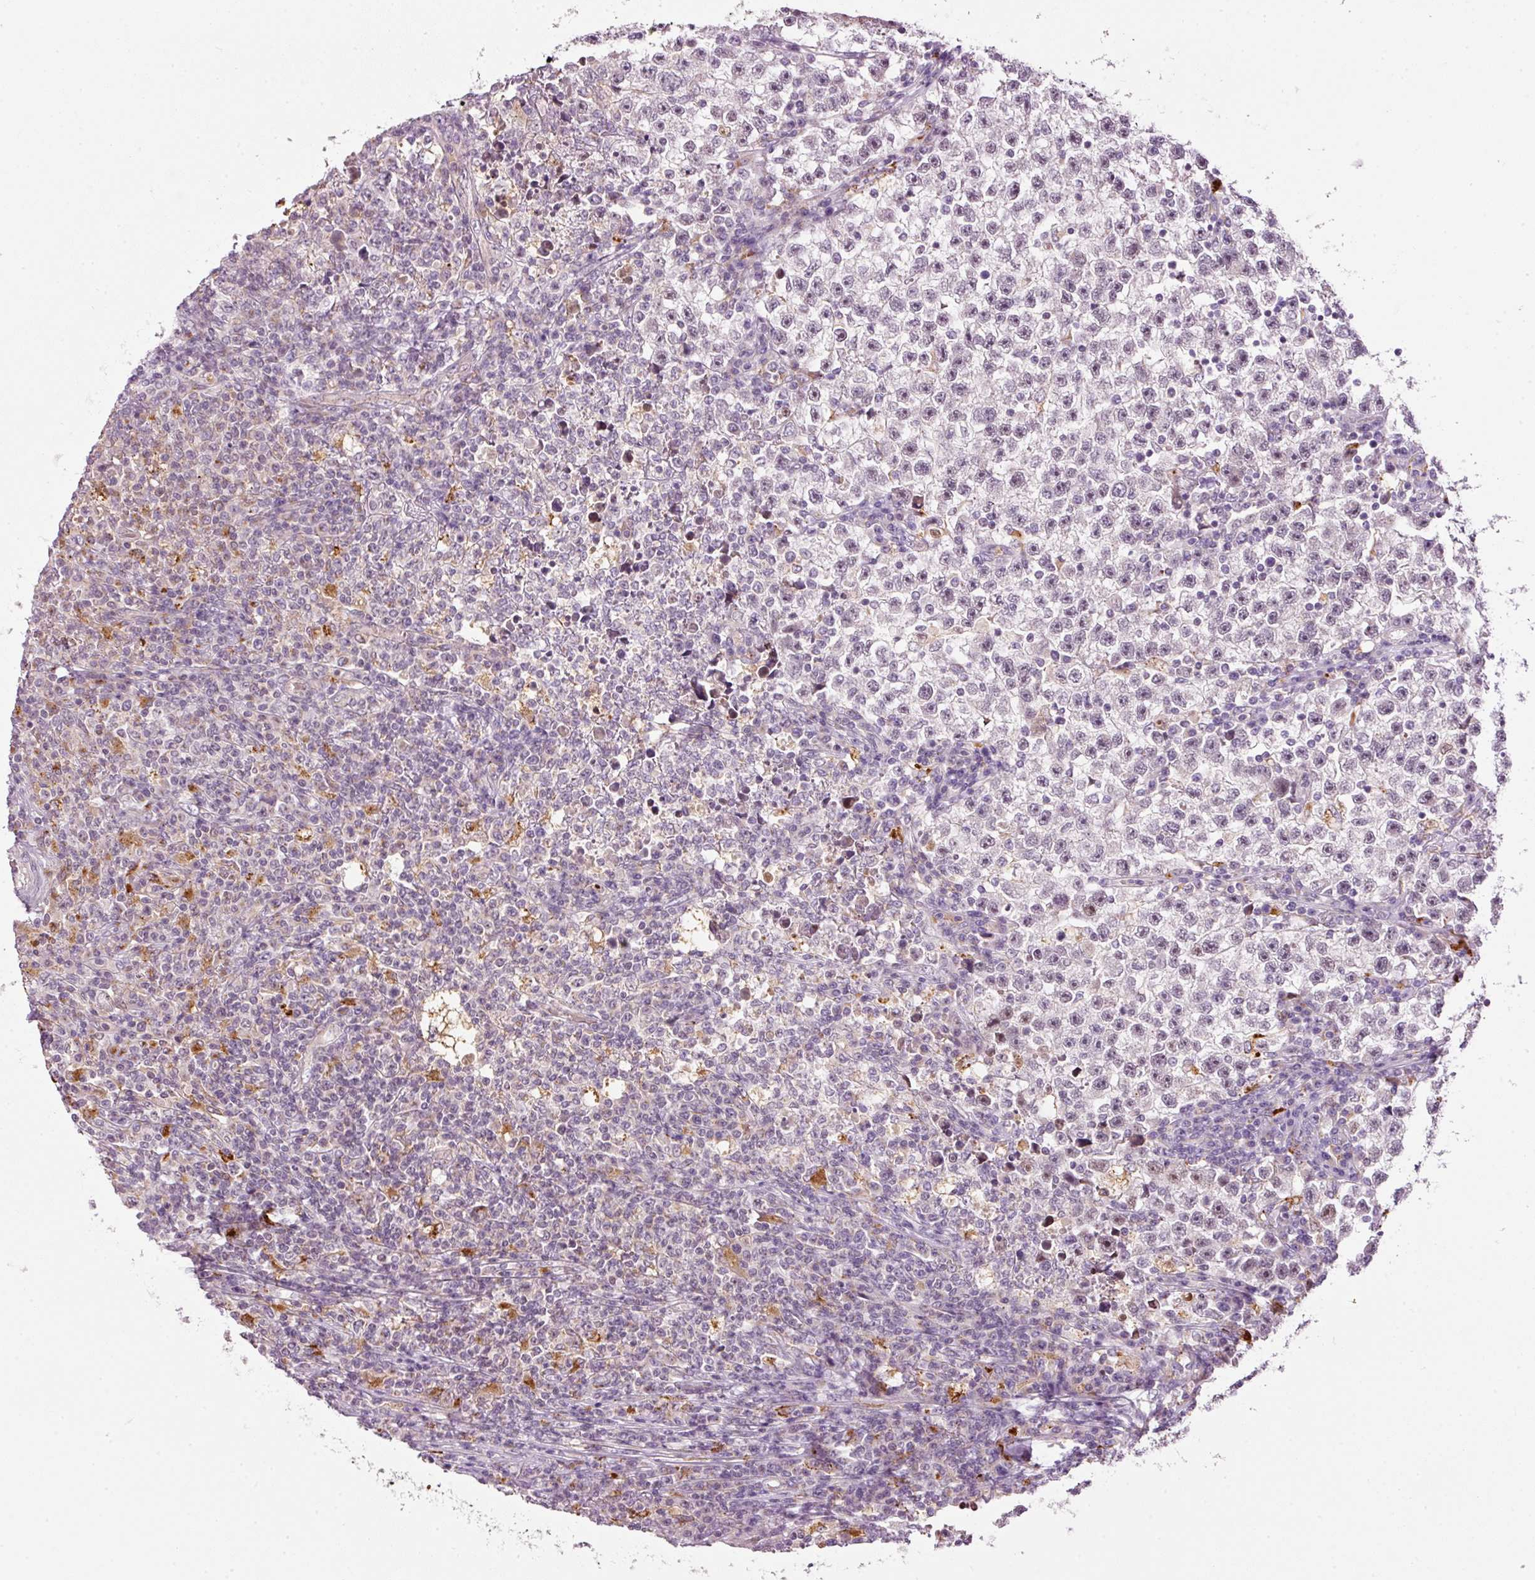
{"staining": {"intensity": "negative", "quantity": "none", "location": "none"}, "tissue": "testis cancer", "cell_type": "Tumor cells", "image_type": "cancer", "snomed": [{"axis": "morphology", "description": "Seminoma, NOS"}, {"axis": "topography", "description": "Testis"}], "caption": "Image shows no protein positivity in tumor cells of testis seminoma tissue.", "gene": "ZNF639", "patient": {"sex": "male", "age": 22}}